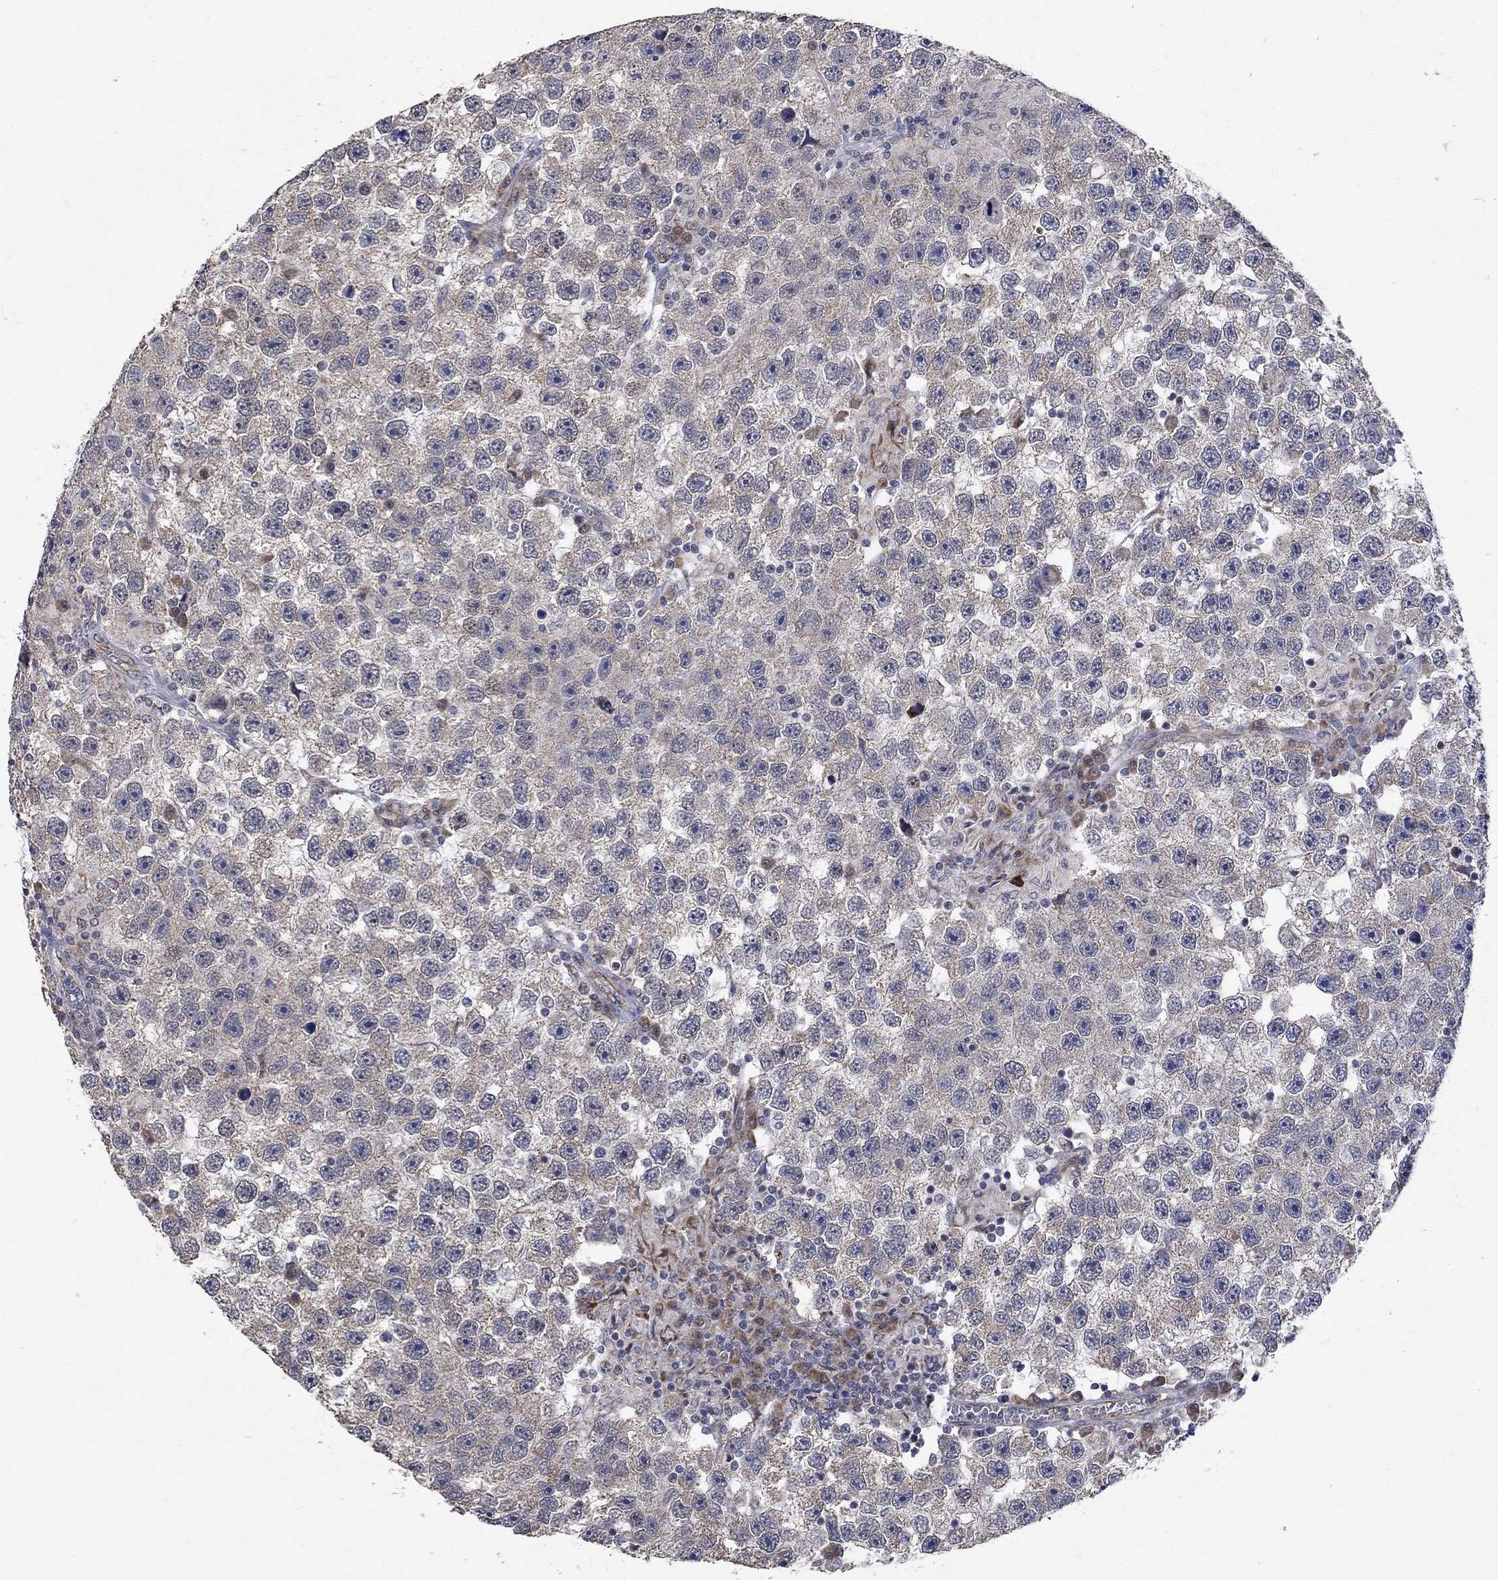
{"staining": {"intensity": "negative", "quantity": "none", "location": "none"}, "tissue": "testis cancer", "cell_type": "Tumor cells", "image_type": "cancer", "snomed": [{"axis": "morphology", "description": "Seminoma, NOS"}, {"axis": "topography", "description": "Testis"}], "caption": "High magnification brightfield microscopy of testis seminoma stained with DAB (3,3'-diaminobenzidine) (brown) and counterstained with hematoxylin (blue): tumor cells show no significant positivity.", "gene": "ANKRA2", "patient": {"sex": "male", "age": 26}}